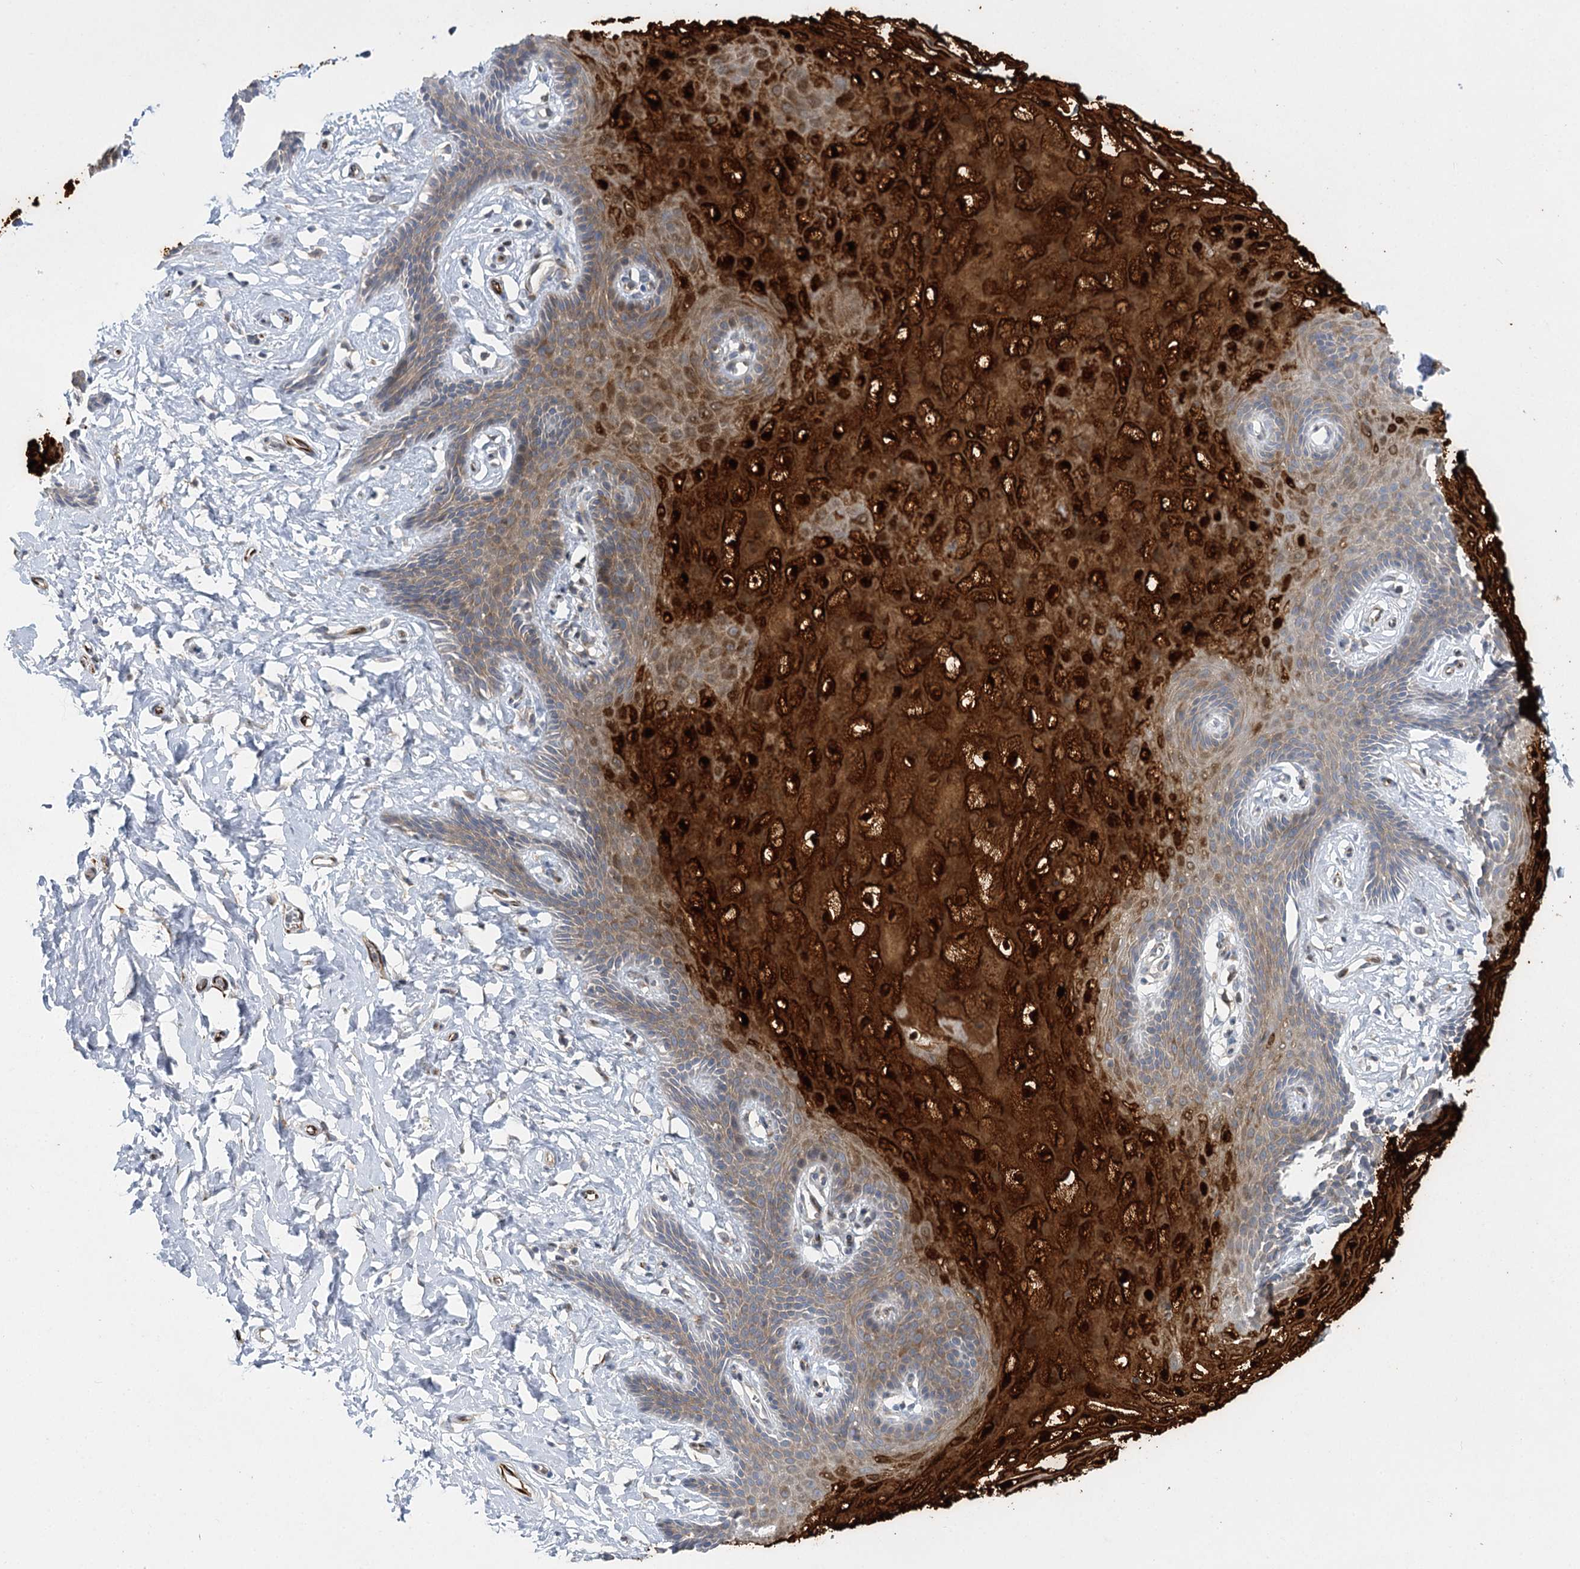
{"staining": {"intensity": "strong", "quantity": ">75%", "location": "cytoplasmic/membranous"}, "tissue": "vagina", "cell_type": "Squamous epithelial cells", "image_type": "normal", "snomed": [{"axis": "morphology", "description": "Normal tissue, NOS"}, {"axis": "topography", "description": "Vagina"}, {"axis": "topography", "description": "Cervix"}], "caption": "IHC photomicrograph of benign vagina: human vagina stained using IHC displays high levels of strong protein expression localized specifically in the cytoplasmic/membranous of squamous epithelial cells, appearing as a cytoplasmic/membranous brown color.", "gene": "DHTKD1", "patient": {"sex": "female", "age": 40}}